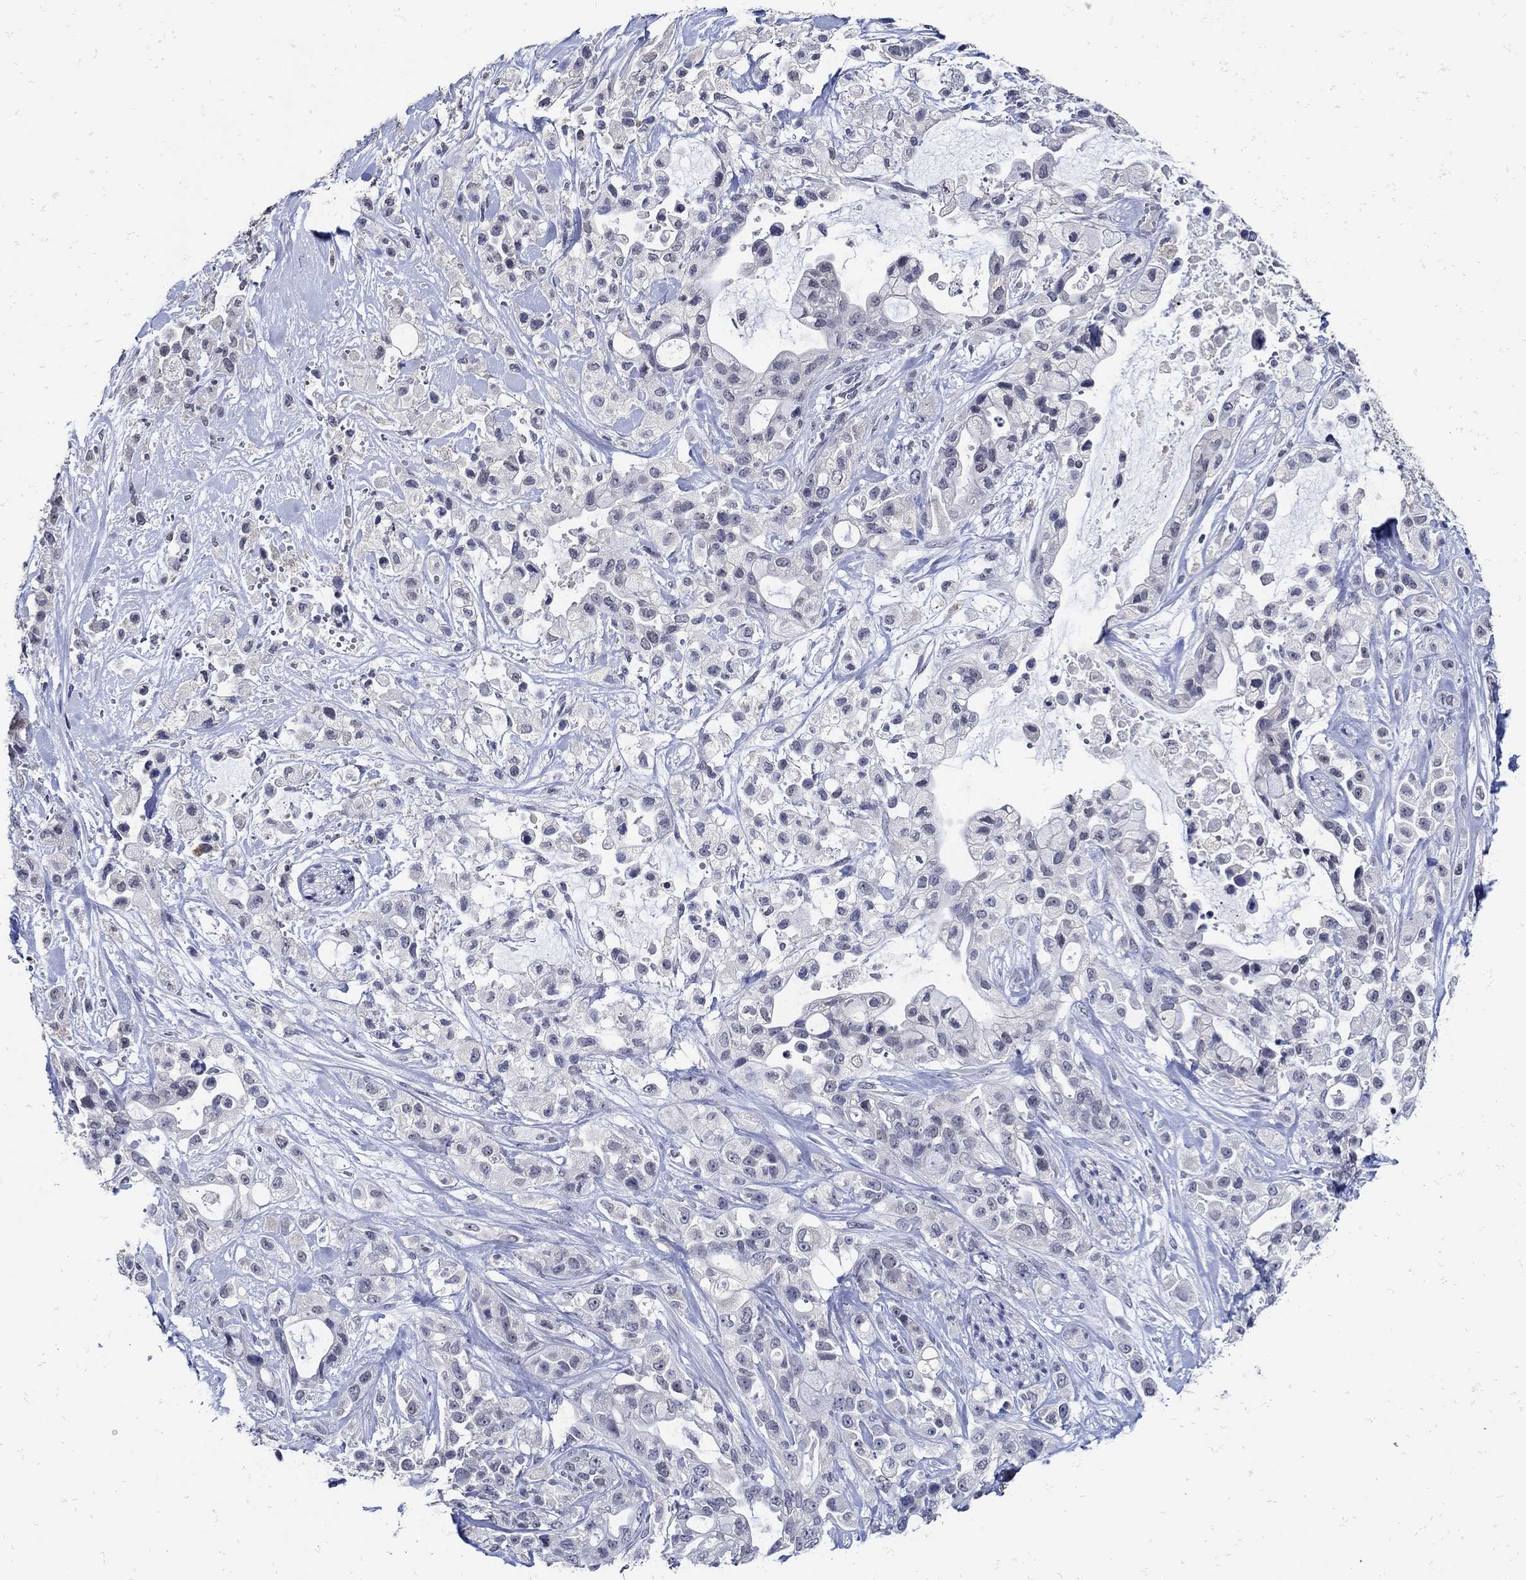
{"staining": {"intensity": "weak", "quantity": "<25%", "location": "cytoplasmic/membranous"}, "tissue": "pancreatic cancer", "cell_type": "Tumor cells", "image_type": "cancer", "snomed": [{"axis": "morphology", "description": "Adenocarcinoma, NOS"}, {"axis": "topography", "description": "Pancreas"}], "caption": "IHC image of neoplastic tissue: pancreatic adenocarcinoma stained with DAB displays no significant protein staining in tumor cells.", "gene": "KCNN3", "patient": {"sex": "male", "age": 44}}